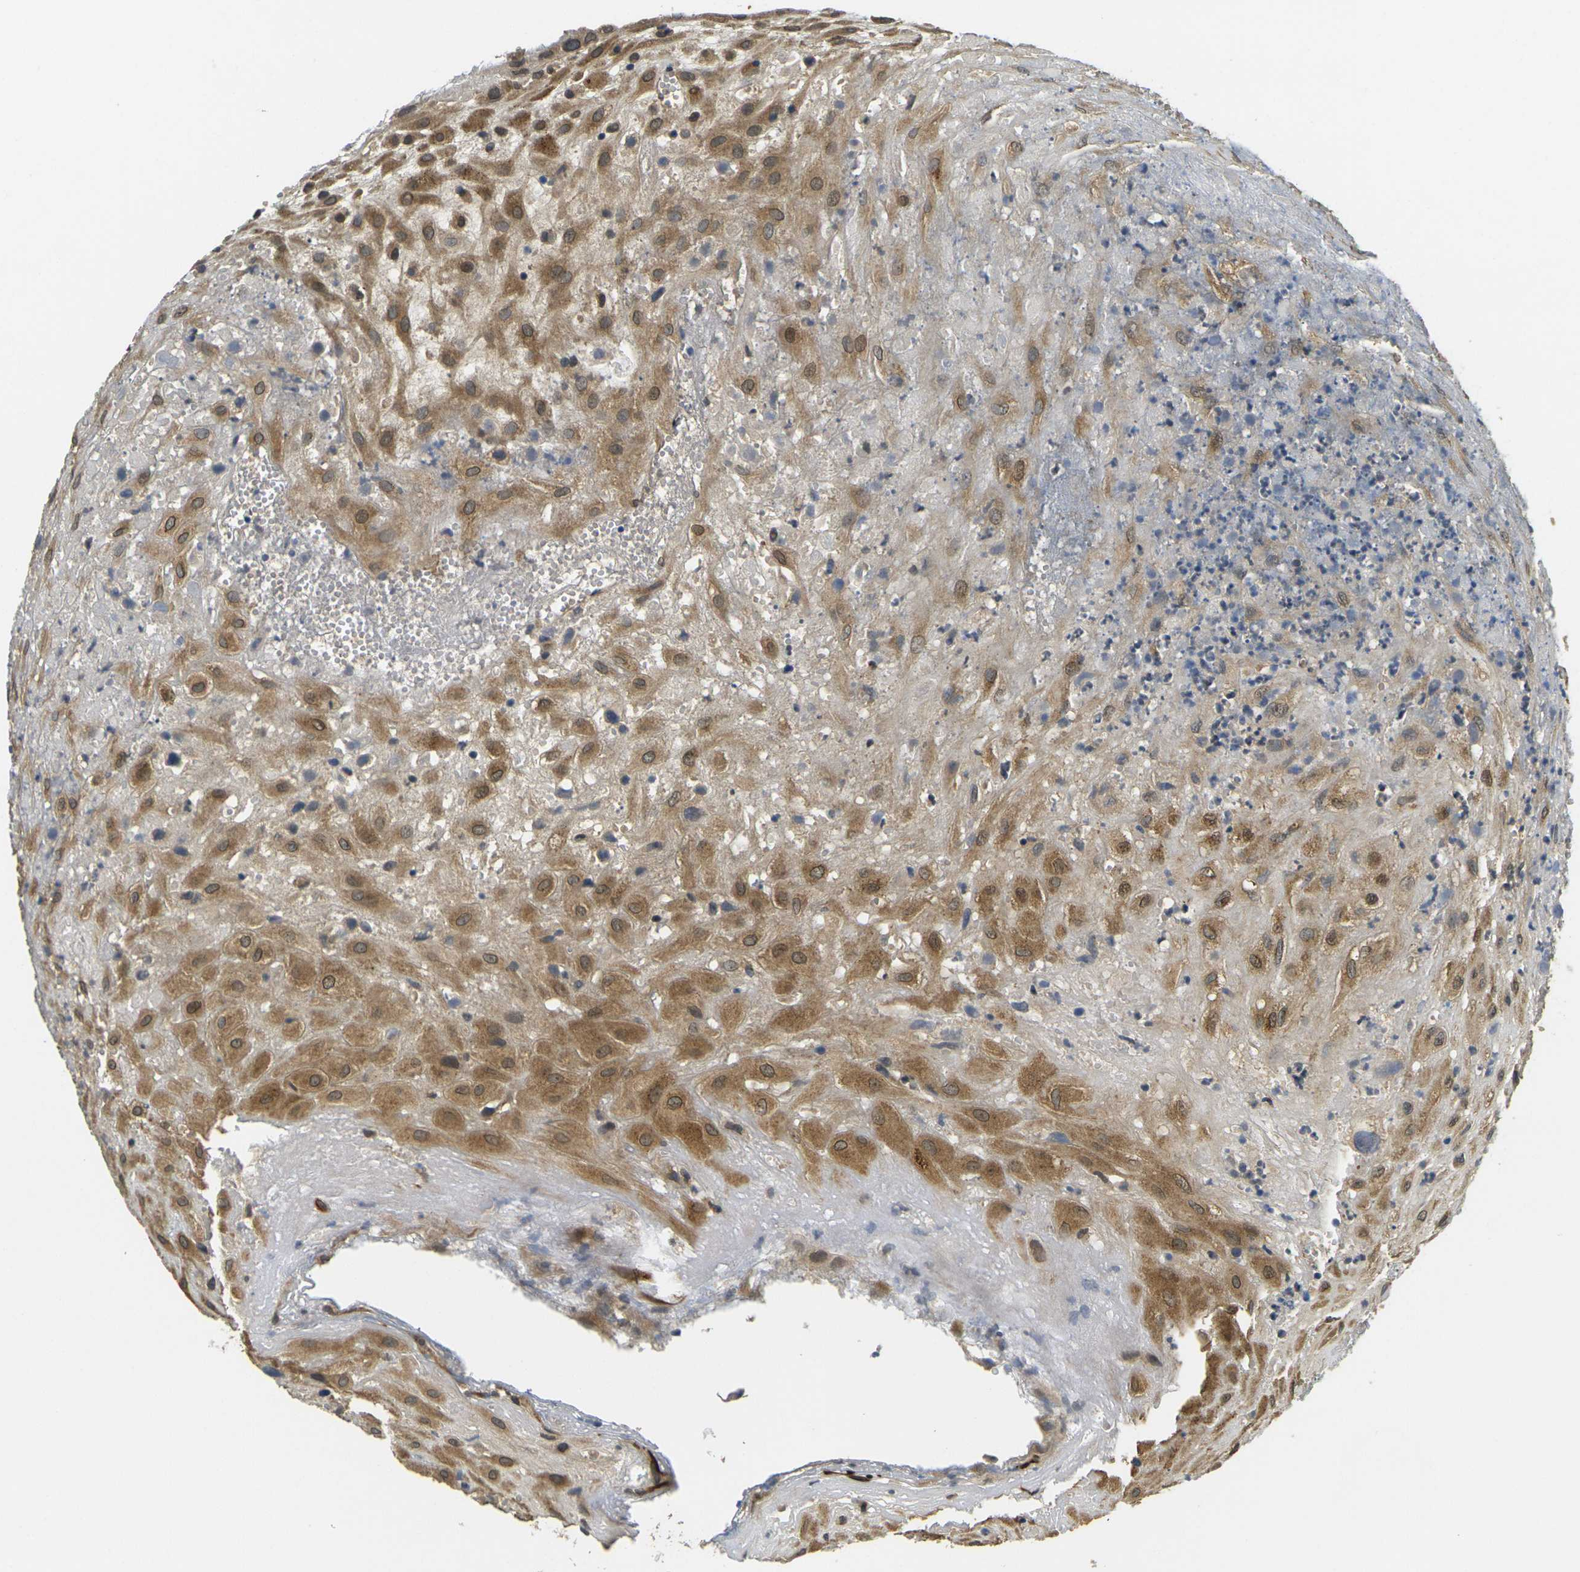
{"staining": {"intensity": "moderate", "quantity": ">75%", "location": "cytoplasmic/membranous"}, "tissue": "placenta", "cell_type": "Decidual cells", "image_type": "normal", "snomed": [{"axis": "morphology", "description": "Normal tissue, NOS"}, {"axis": "topography", "description": "Placenta"}], "caption": "Placenta stained with DAB immunohistochemistry (IHC) shows medium levels of moderate cytoplasmic/membranous staining in about >75% of decidual cells. (IHC, brightfield microscopy, high magnification).", "gene": "FUT11", "patient": {"sex": "female", "age": 18}}